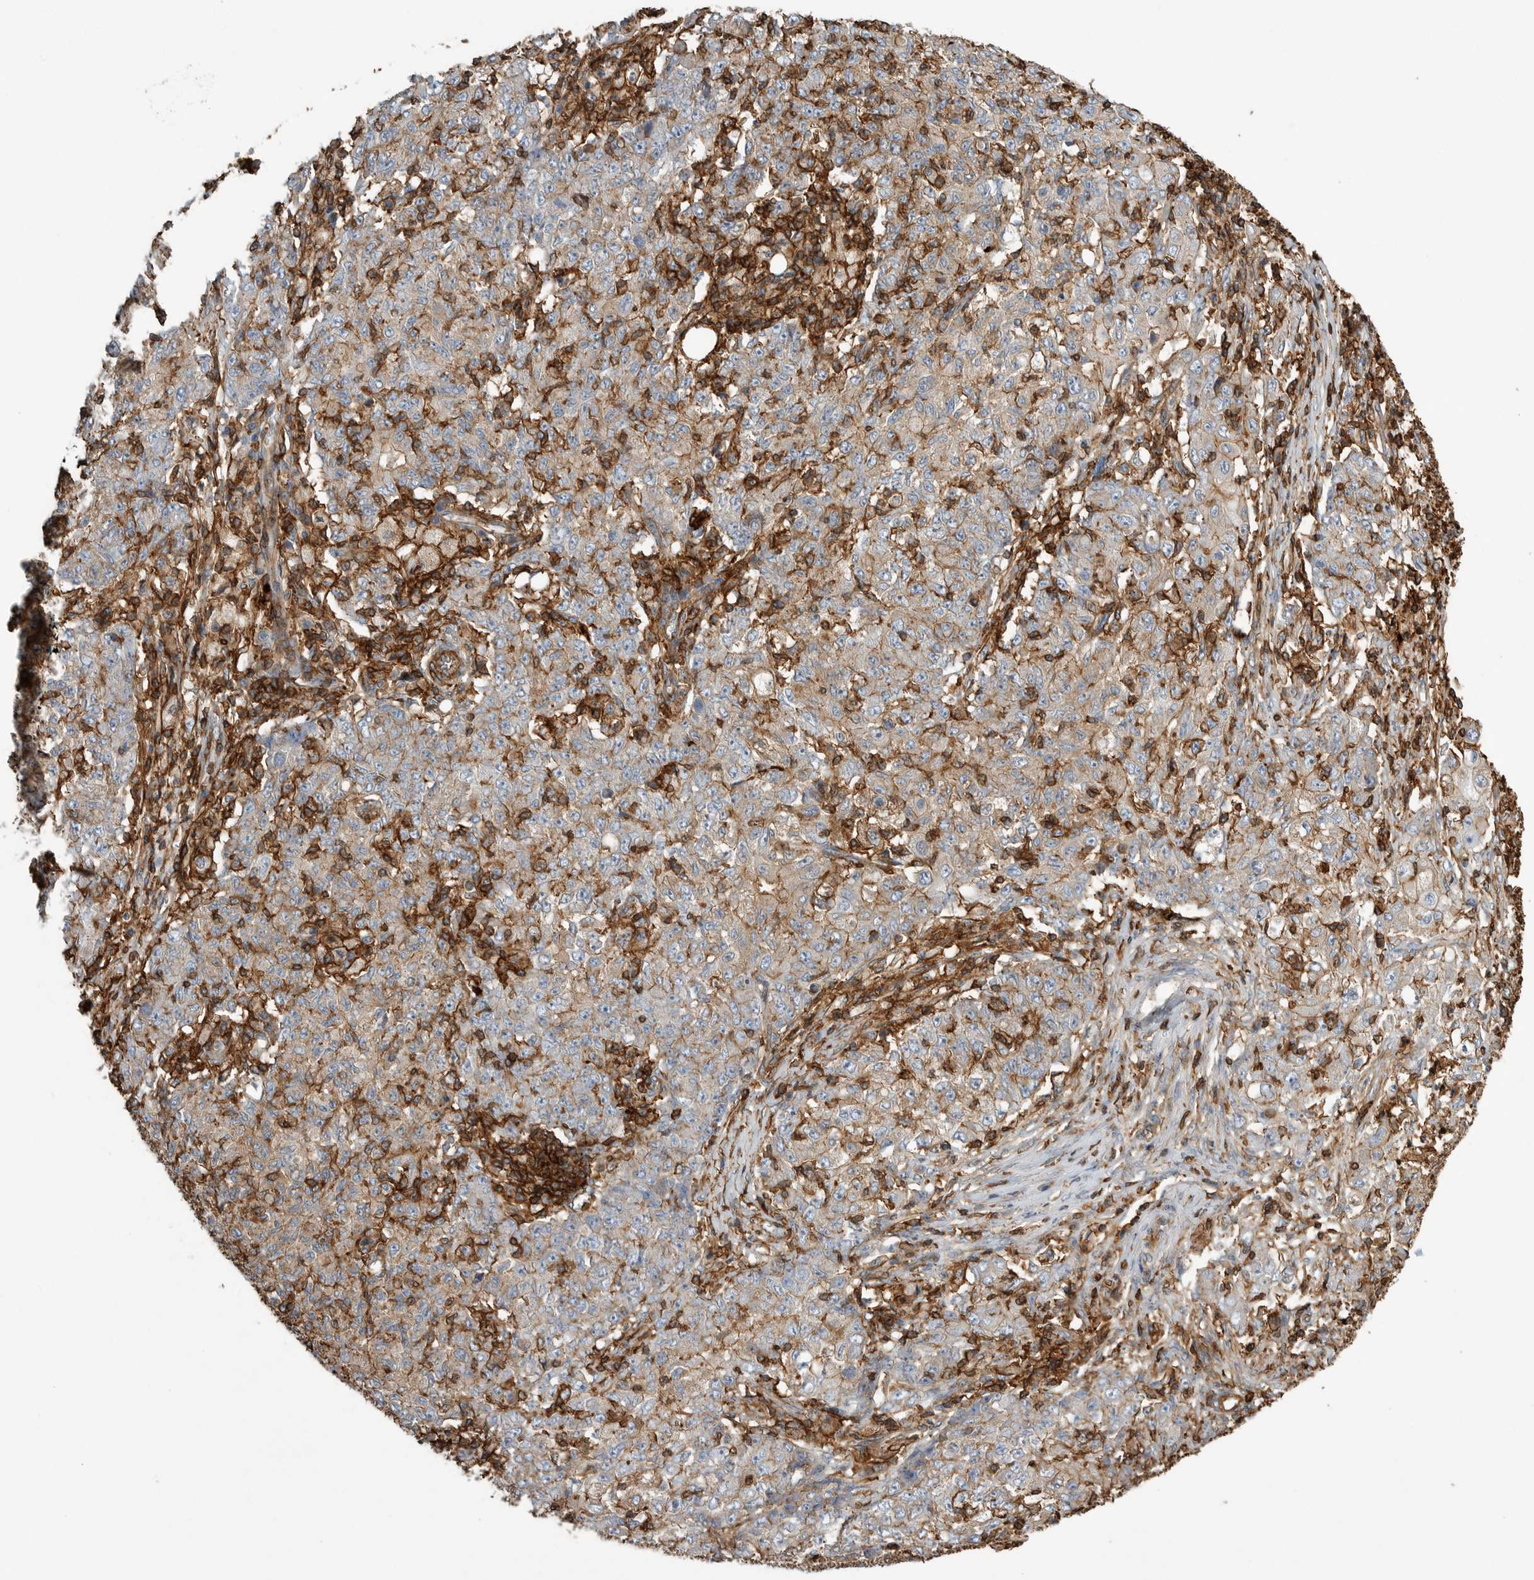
{"staining": {"intensity": "moderate", "quantity": "<25%", "location": "cytoplasmic/membranous"}, "tissue": "ovarian cancer", "cell_type": "Tumor cells", "image_type": "cancer", "snomed": [{"axis": "morphology", "description": "Carcinoma, endometroid"}, {"axis": "topography", "description": "Ovary"}], "caption": "Tumor cells reveal low levels of moderate cytoplasmic/membranous expression in about <25% of cells in human ovarian endometroid carcinoma. (IHC, brightfield microscopy, high magnification).", "gene": "GPER1", "patient": {"sex": "female", "age": 42}}